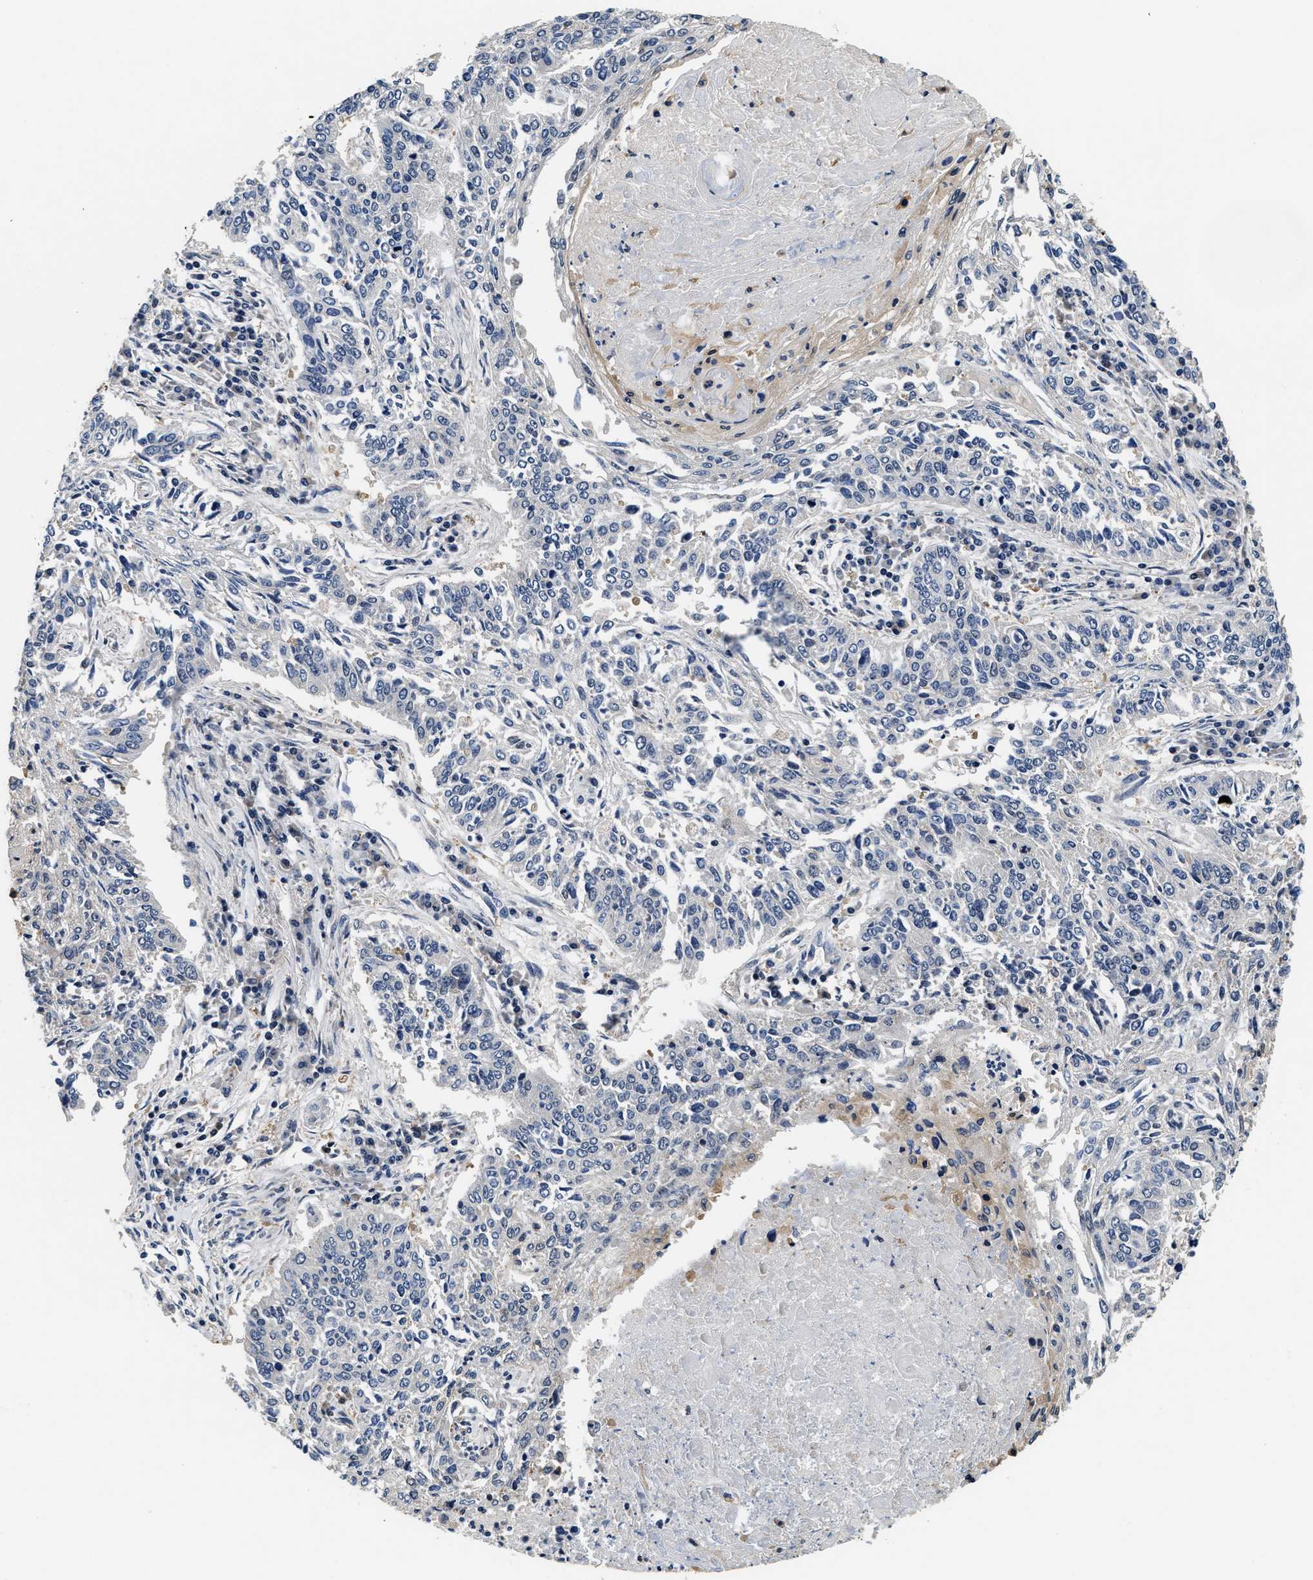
{"staining": {"intensity": "negative", "quantity": "none", "location": "none"}, "tissue": "lung cancer", "cell_type": "Tumor cells", "image_type": "cancer", "snomed": [{"axis": "morphology", "description": "Normal tissue, NOS"}, {"axis": "morphology", "description": "Squamous cell carcinoma, NOS"}, {"axis": "topography", "description": "Cartilage tissue"}, {"axis": "topography", "description": "Bronchus"}, {"axis": "topography", "description": "Lung"}], "caption": "Immunohistochemical staining of lung cancer demonstrates no significant positivity in tumor cells.", "gene": "PHPT1", "patient": {"sex": "female", "age": 49}}